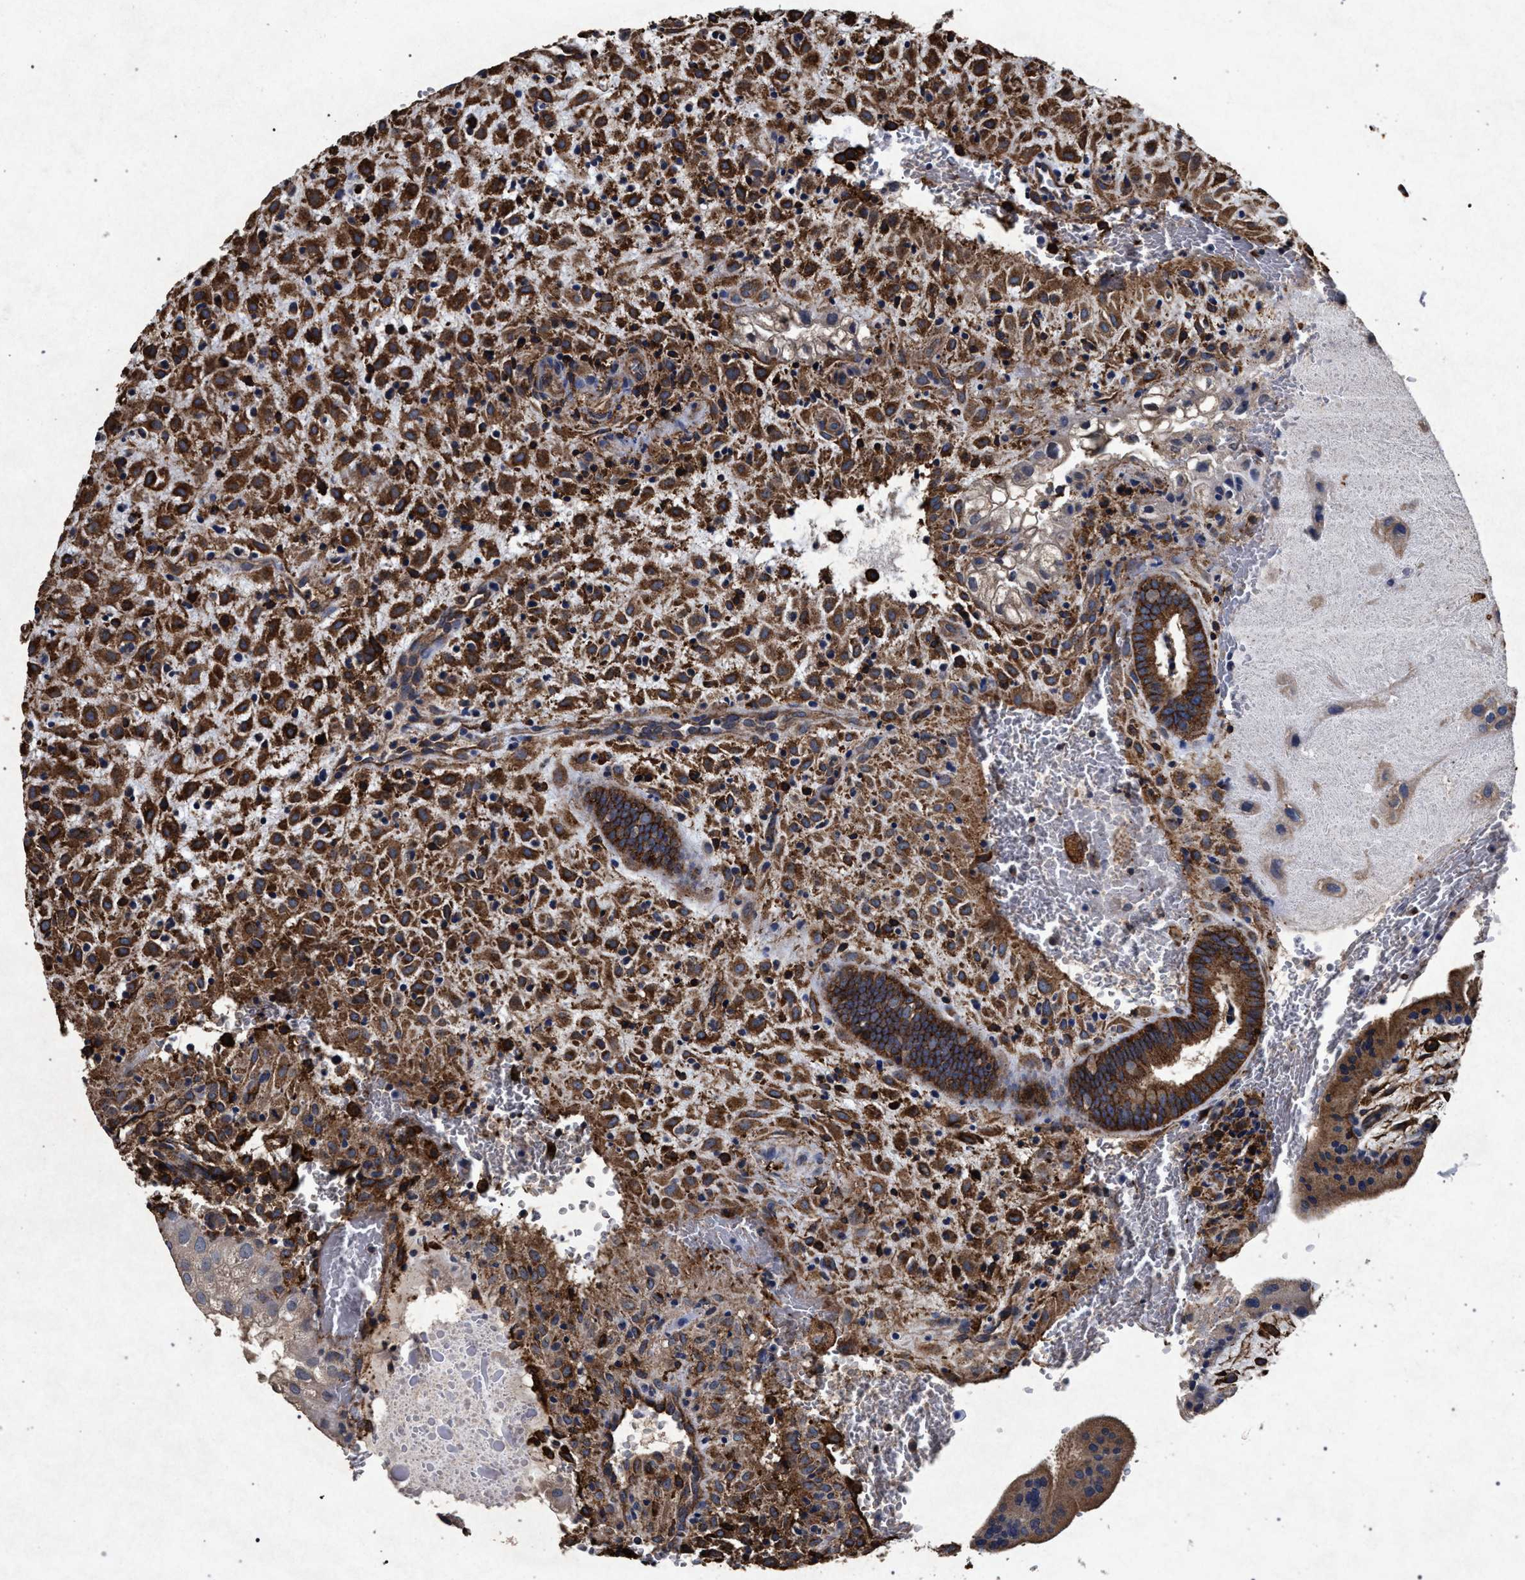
{"staining": {"intensity": "strong", "quantity": ">75%", "location": "cytoplasmic/membranous"}, "tissue": "placenta", "cell_type": "Decidual cells", "image_type": "normal", "snomed": [{"axis": "morphology", "description": "Normal tissue, NOS"}, {"axis": "topography", "description": "Placenta"}], "caption": "High-power microscopy captured an immunohistochemistry (IHC) photomicrograph of benign placenta, revealing strong cytoplasmic/membranous expression in about >75% of decidual cells.", "gene": "MARCKS", "patient": {"sex": "female", "age": 35}}